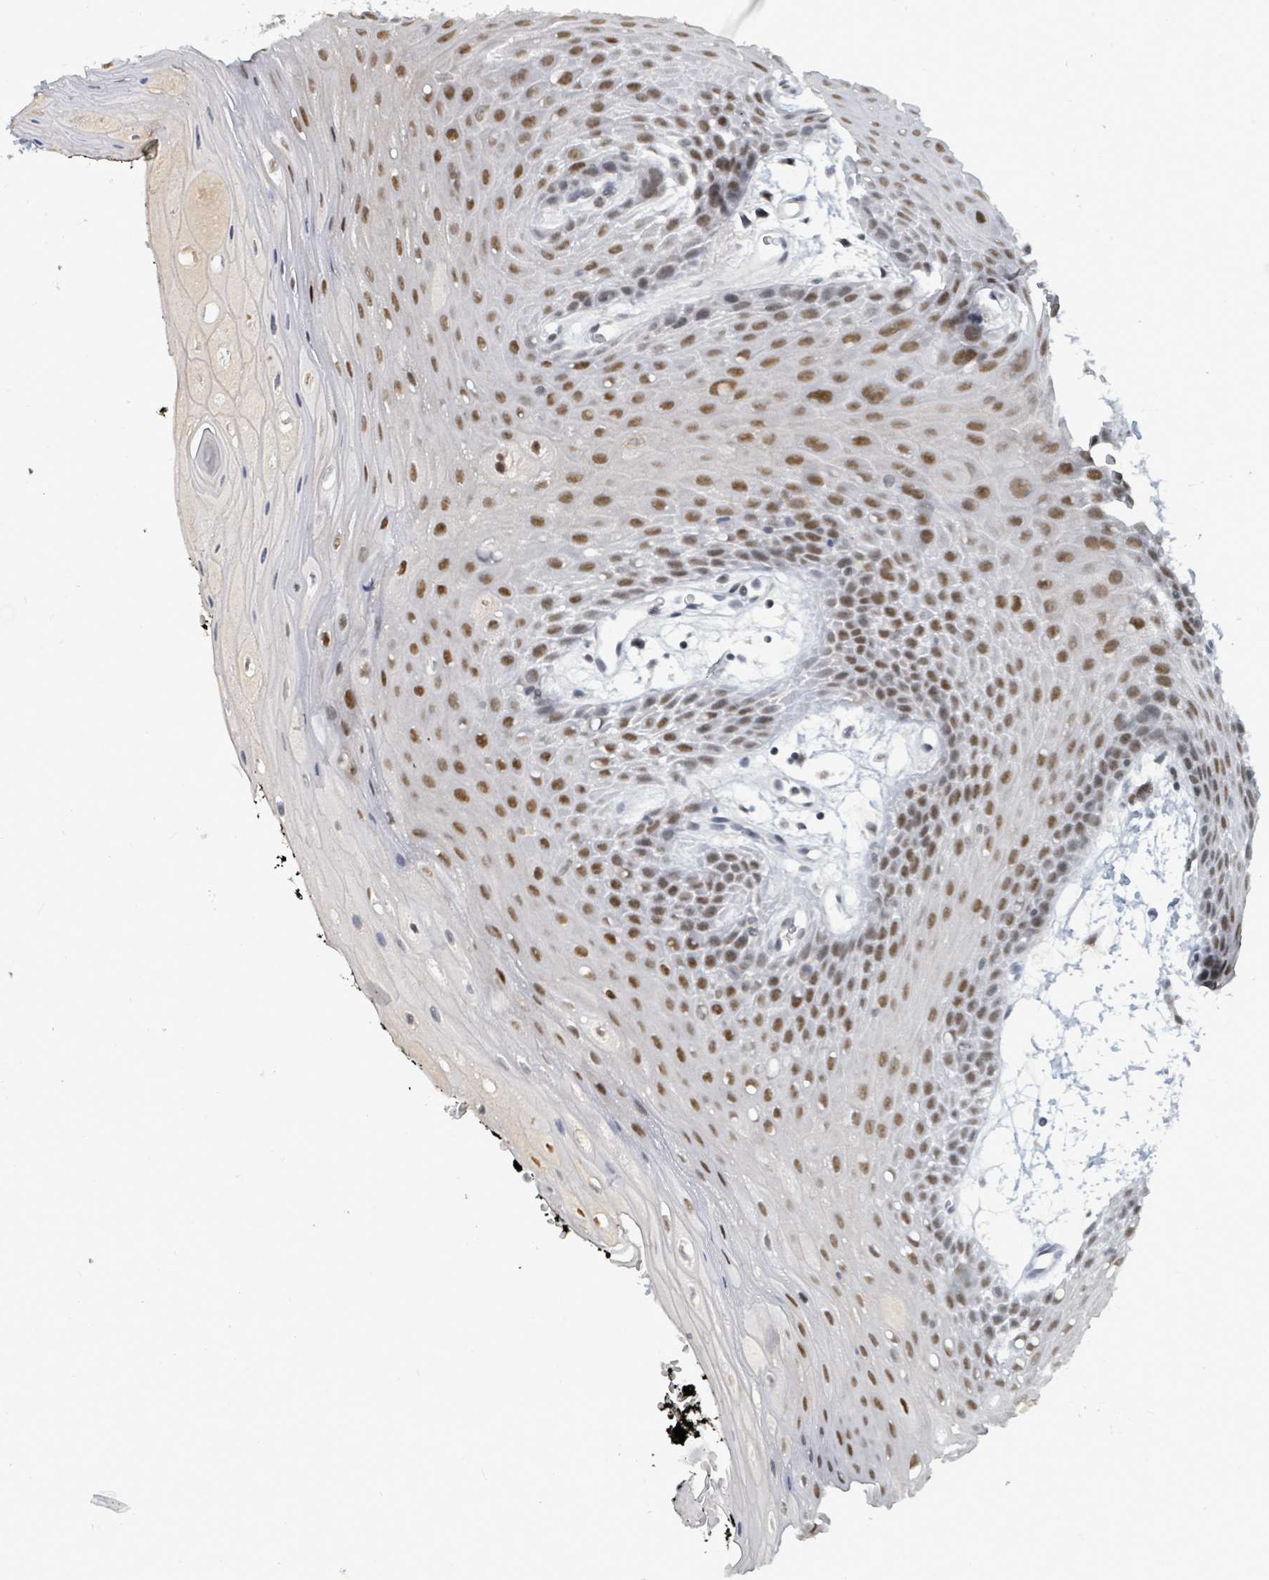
{"staining": {"intensity": "moderate", "quantity": ">75%", "location": "nuclear"}, "tissue": "oral mucosa", "cell_type": "Squamous epithelial cells", "image_type": "normal", "snomed": [{"axis": "morphology", "description": "Normal tissue, NOS"}, {"axis": "topography", "description": "Oral tissue"}, {"axis": "topography", "description": "Tounge, NOS"}], "caption": "Brown immunohistochemical staining in unremarkable oral mucosa shows moderate nuclear staining in about >75% of squamous epithelial cells.", "gene": "UCK1", "patient": {"sex": "female", "age": 59}}